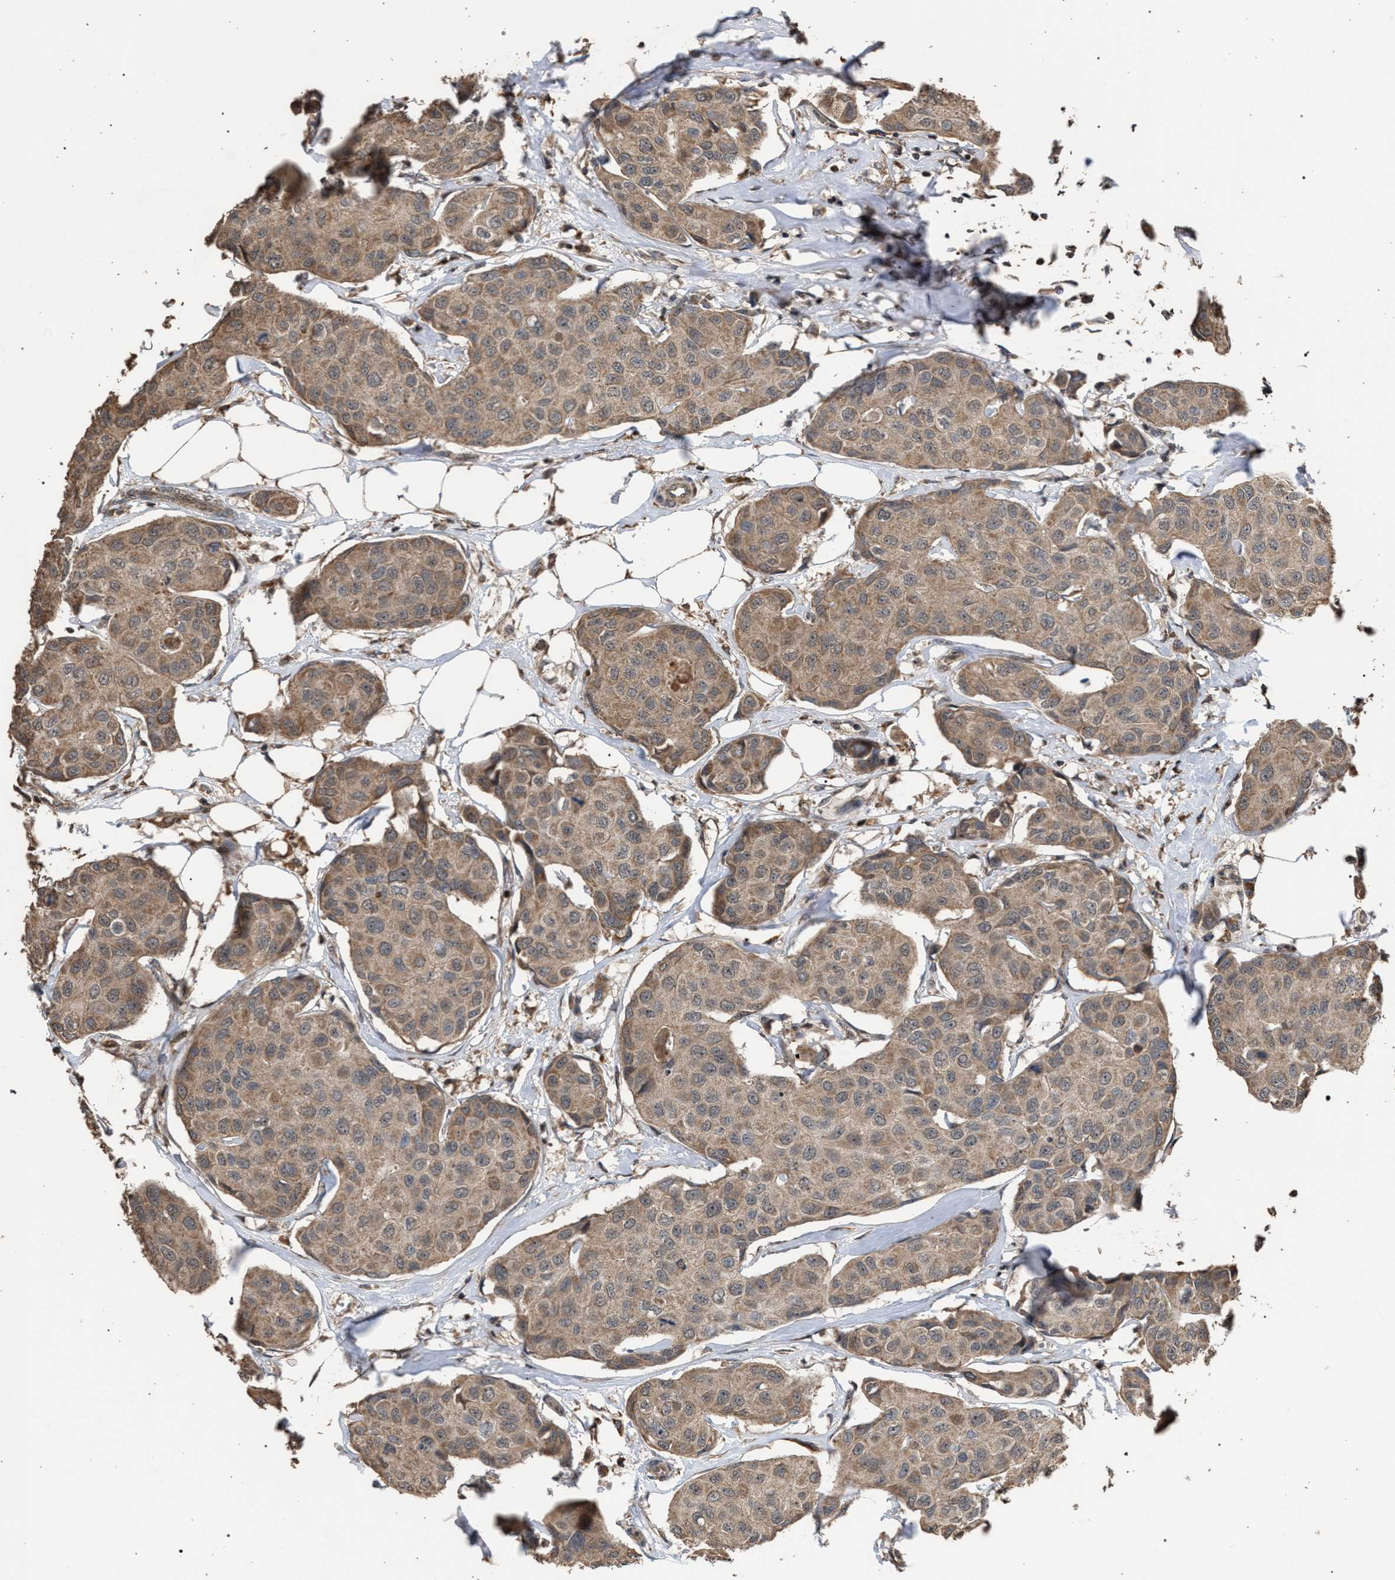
{"staining": {"intensity": "weak", "quantity": ">75%", "location": "cytoplasmic/membranous"}, "tissue": "breast cancer", "cell_type": "Tumor cells", "image_type": "cancer", "snomed": [{"axis": "morphology", "description": "Duct carcinoma"}, {"axis": "topography", "description": "Breast"}], "caption": "Breast cancer stained with a protein marker exhibits weak staining in tumor cells.", "gene": "NAA35", "patient": {"sex": "female", "age": 80}}